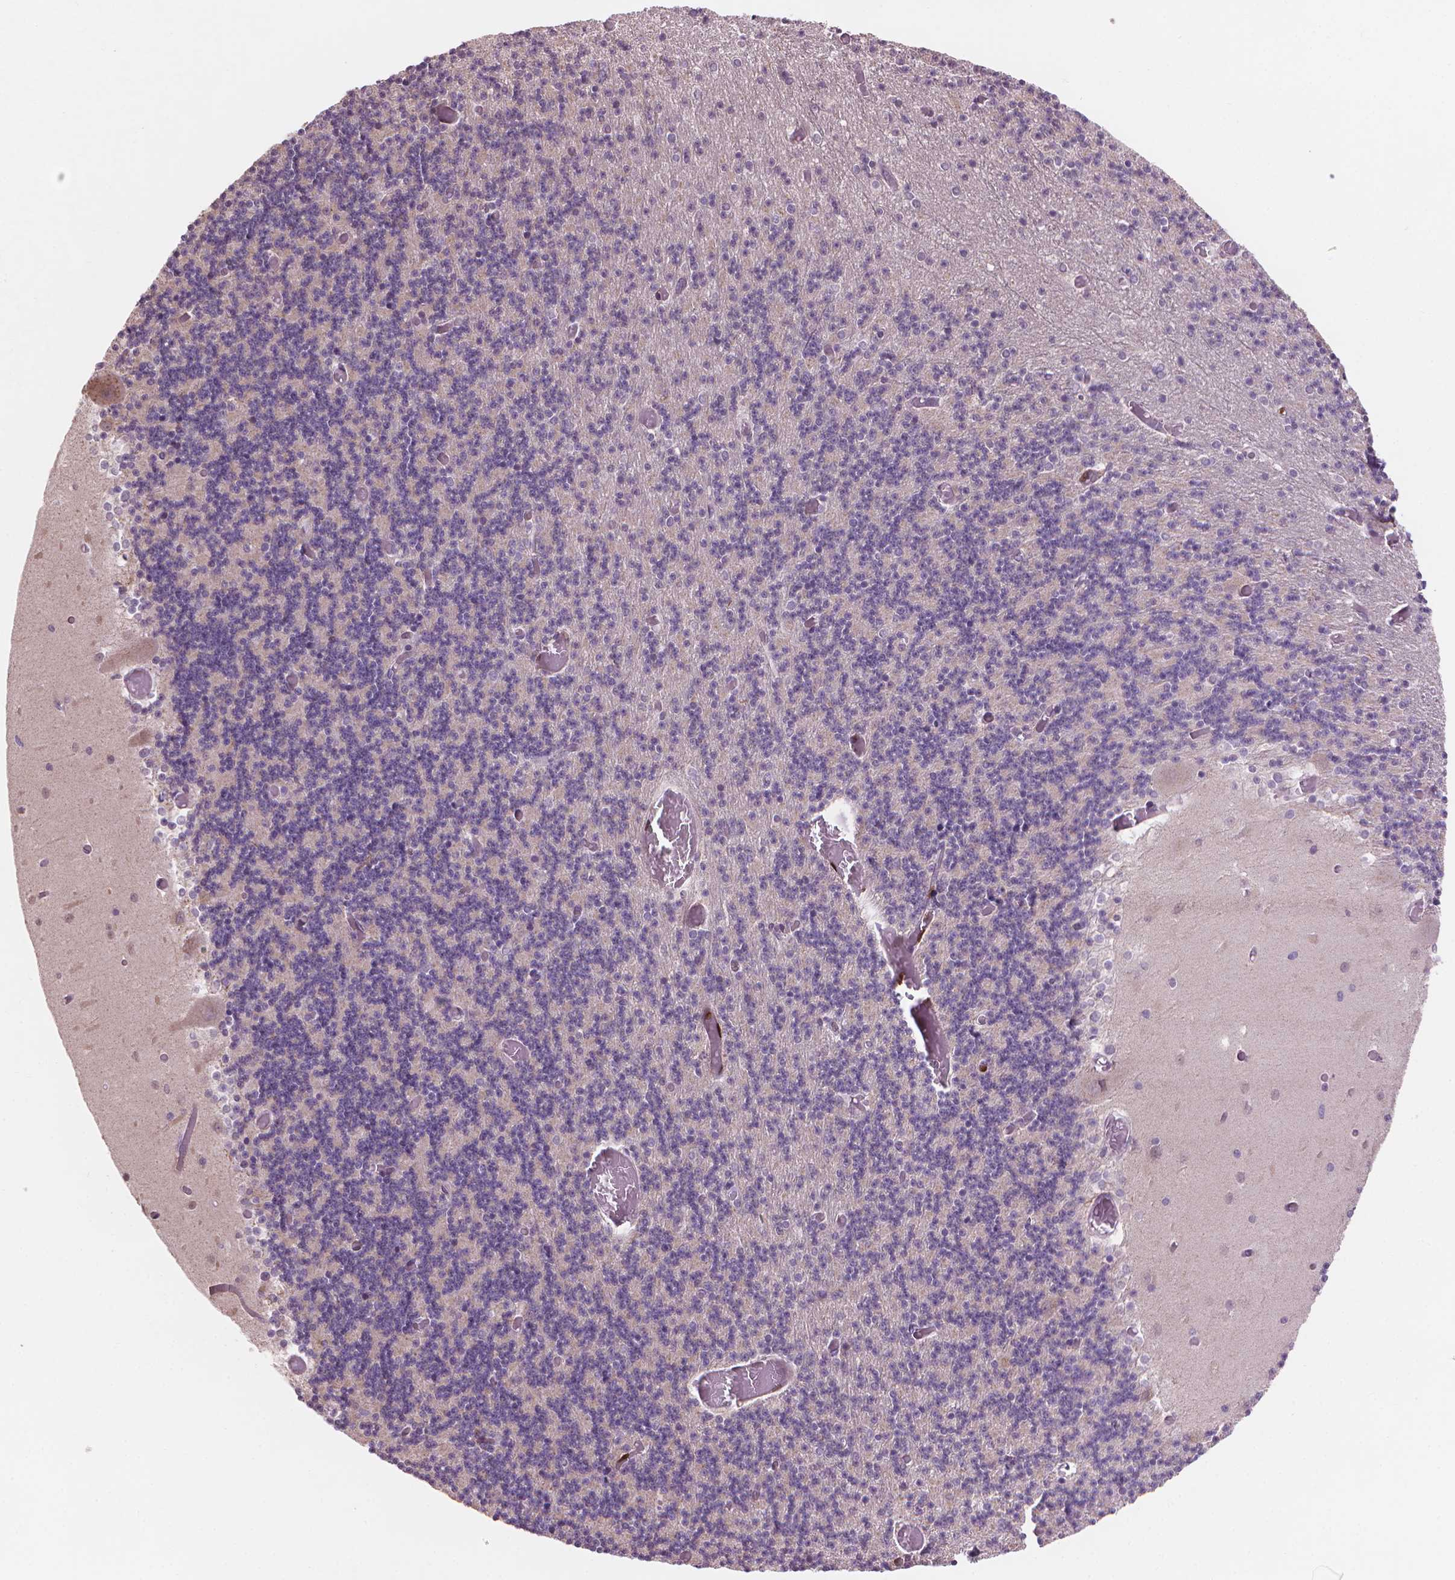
{"staining": {"intensity": "negative", "quantity": "none", "location": "none"}, "tissue": "cerebellum", "cell_type": "Cells in granular layer", "image_type": "normal", "snomed": [{"axis": "morphology", "description": "Normal tissue, NOS"}, {"axis": "topography", "description": "Cerebellum"}], "caption": "Human cerebellum stained for a protein using immunohistochemistry (IHC) shows no positivity in cells in granular layer.", "gene": "IFFO1", "patient": {"sex": "female", "age": 28}}